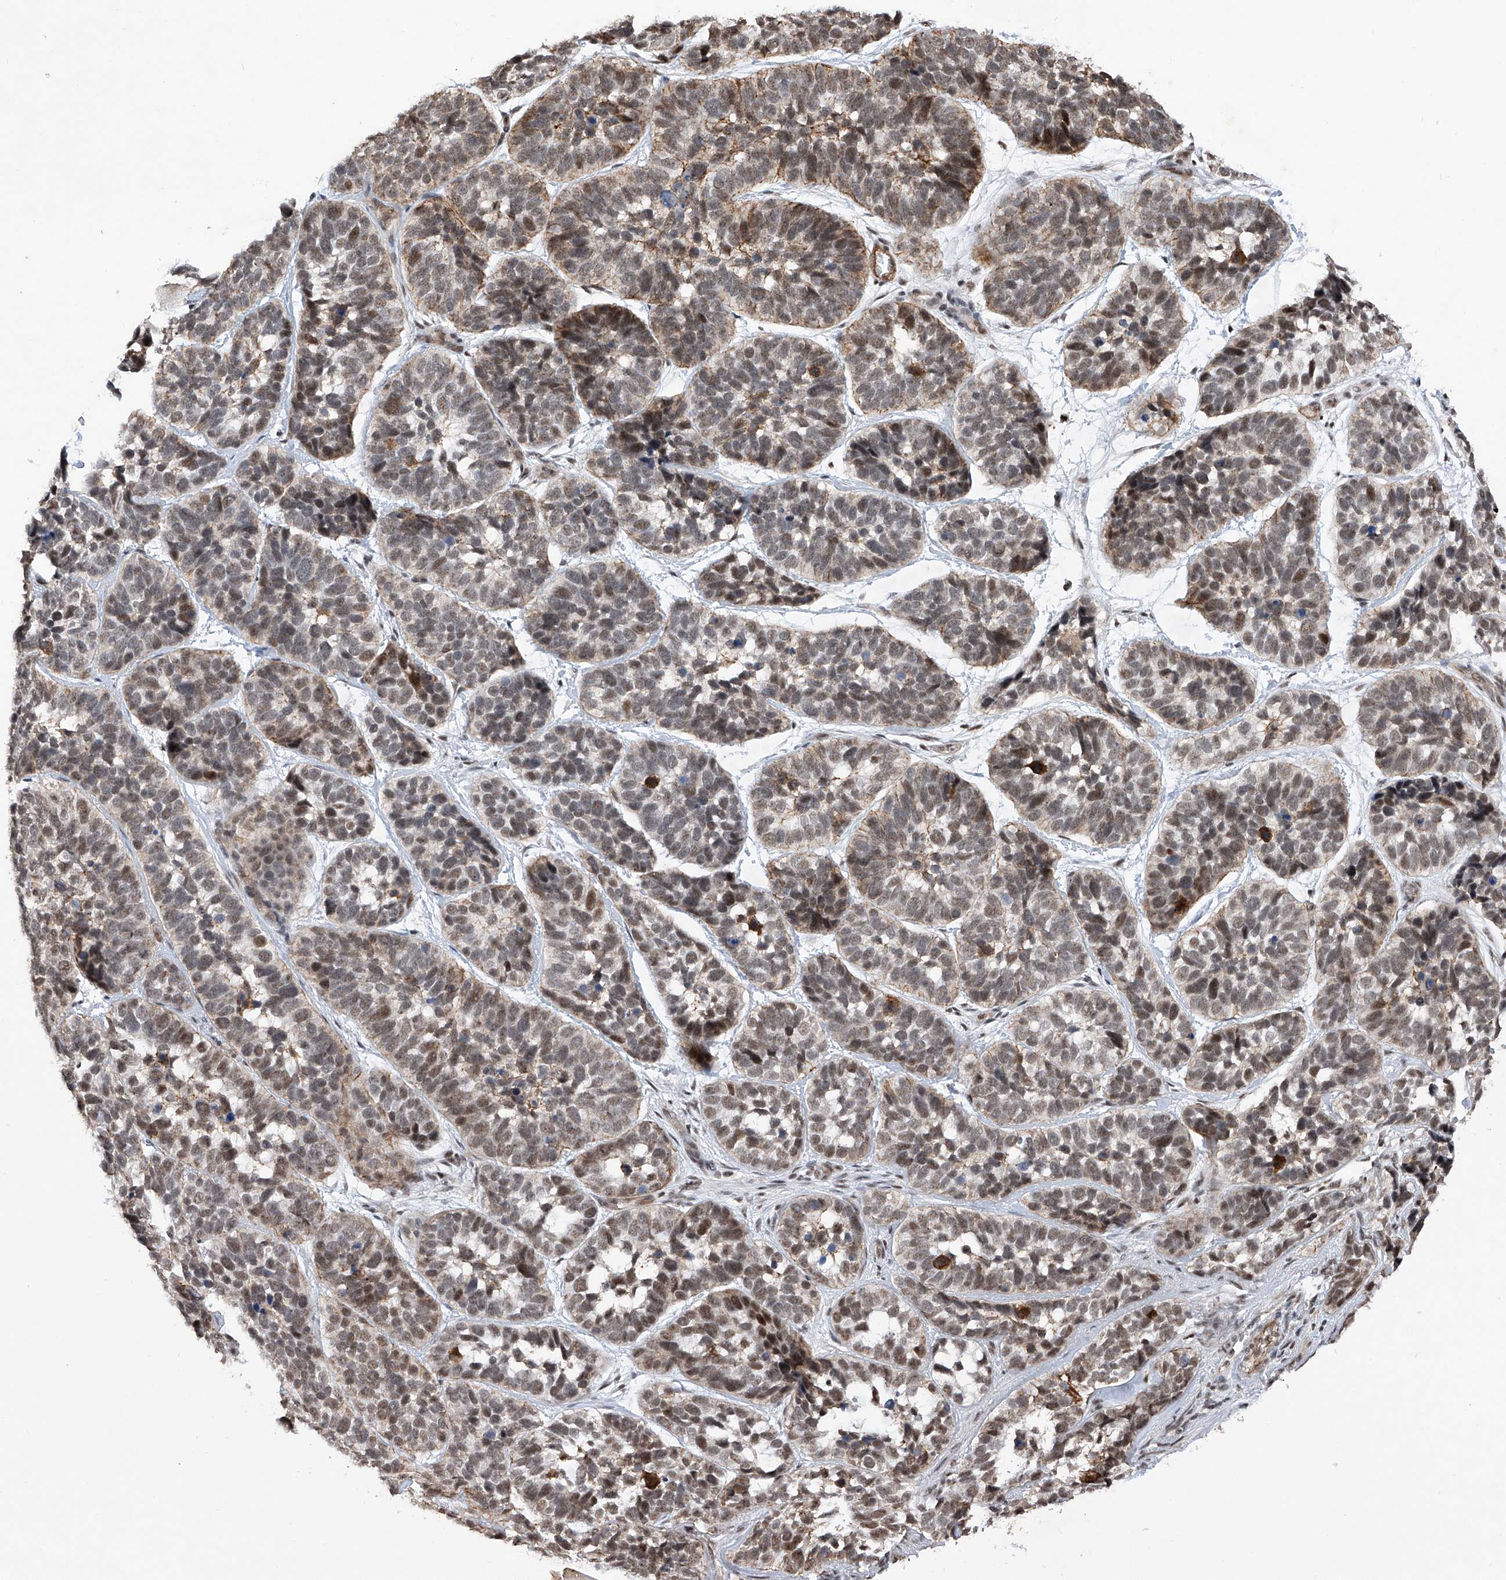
{"staining": {"intensity": "moderate", "quantity": "25%-75%", "location": "cytoplasmic/membranous,nuclear"}, "tissue": "skin cancer", "cell_type": "Tumor cells", "image_type": "cancer", "snomed": [{"axis": "morphology", "description": "Basal cell carcinoma"}, {"axis": "topography", "description": "Skin"}], "caption": "Skin cancer stained for a protein (brown) reveals moderate cytoplasmic/membranous and nuclear positive staining in approximately 25%-75% of tumor cells.", "gene": "NFATC4", "patient": {"sex": "male", "age": 62}}